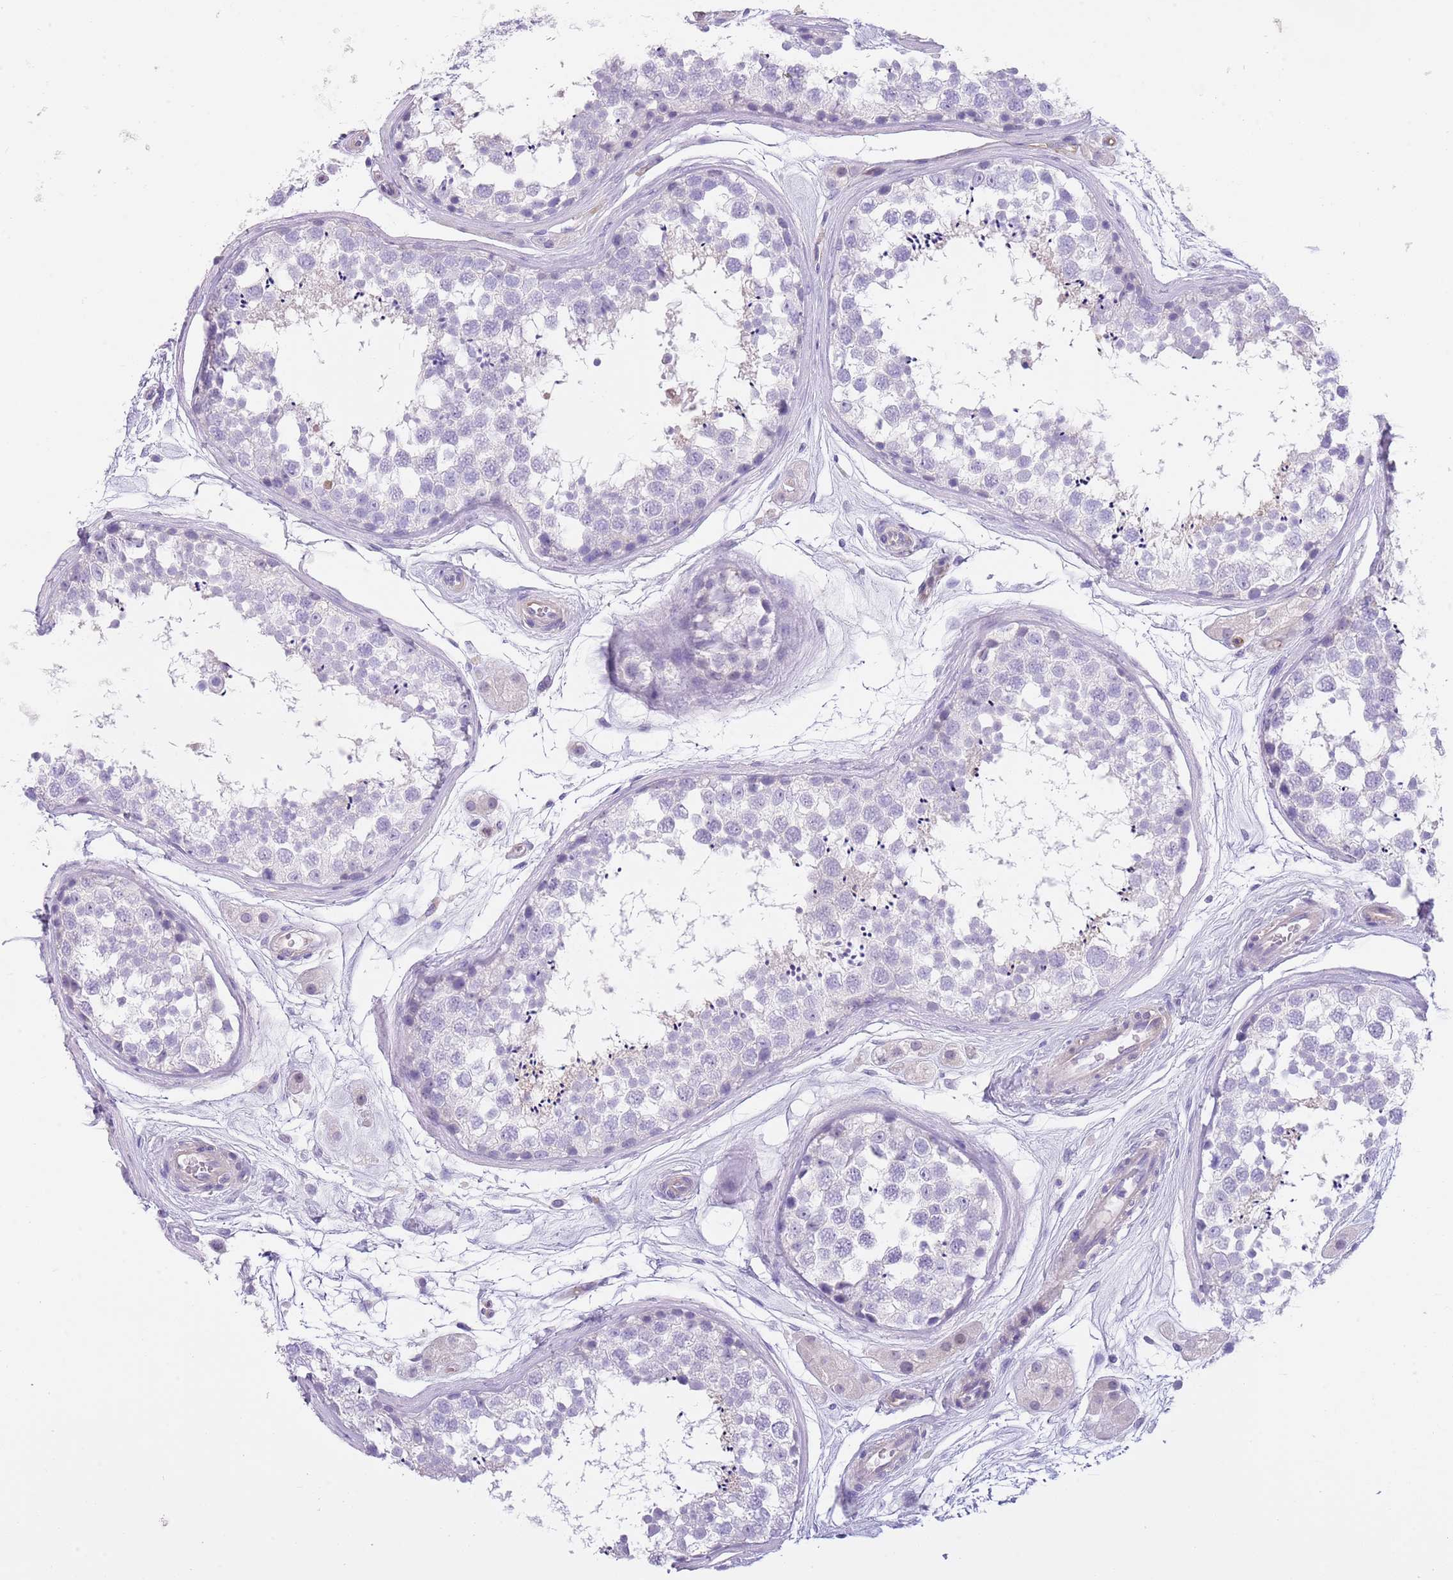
{"staining": {"intensity": "negative", "quantity": "none", "location": "none"}, "tissue": "testis", "cell_type": "Cells in seminiferous ducts", "image_type": "normal", "snomed": [{"axis": "morphology", "description": "Normal tissue, NOS"}, {"axis": "topography", "description": "Testis"}], "caption": "An IHC micrograph of normal testis is shown. There is no staining in cells in seminiferous ducts of testis. (DAB (3,3'-diaminobenzidine) immunohistochemistry visualized using brightfield microscopy, high magnification).", "gene": "TSGA13", "patient": {"sex": "male", "age": 56}}